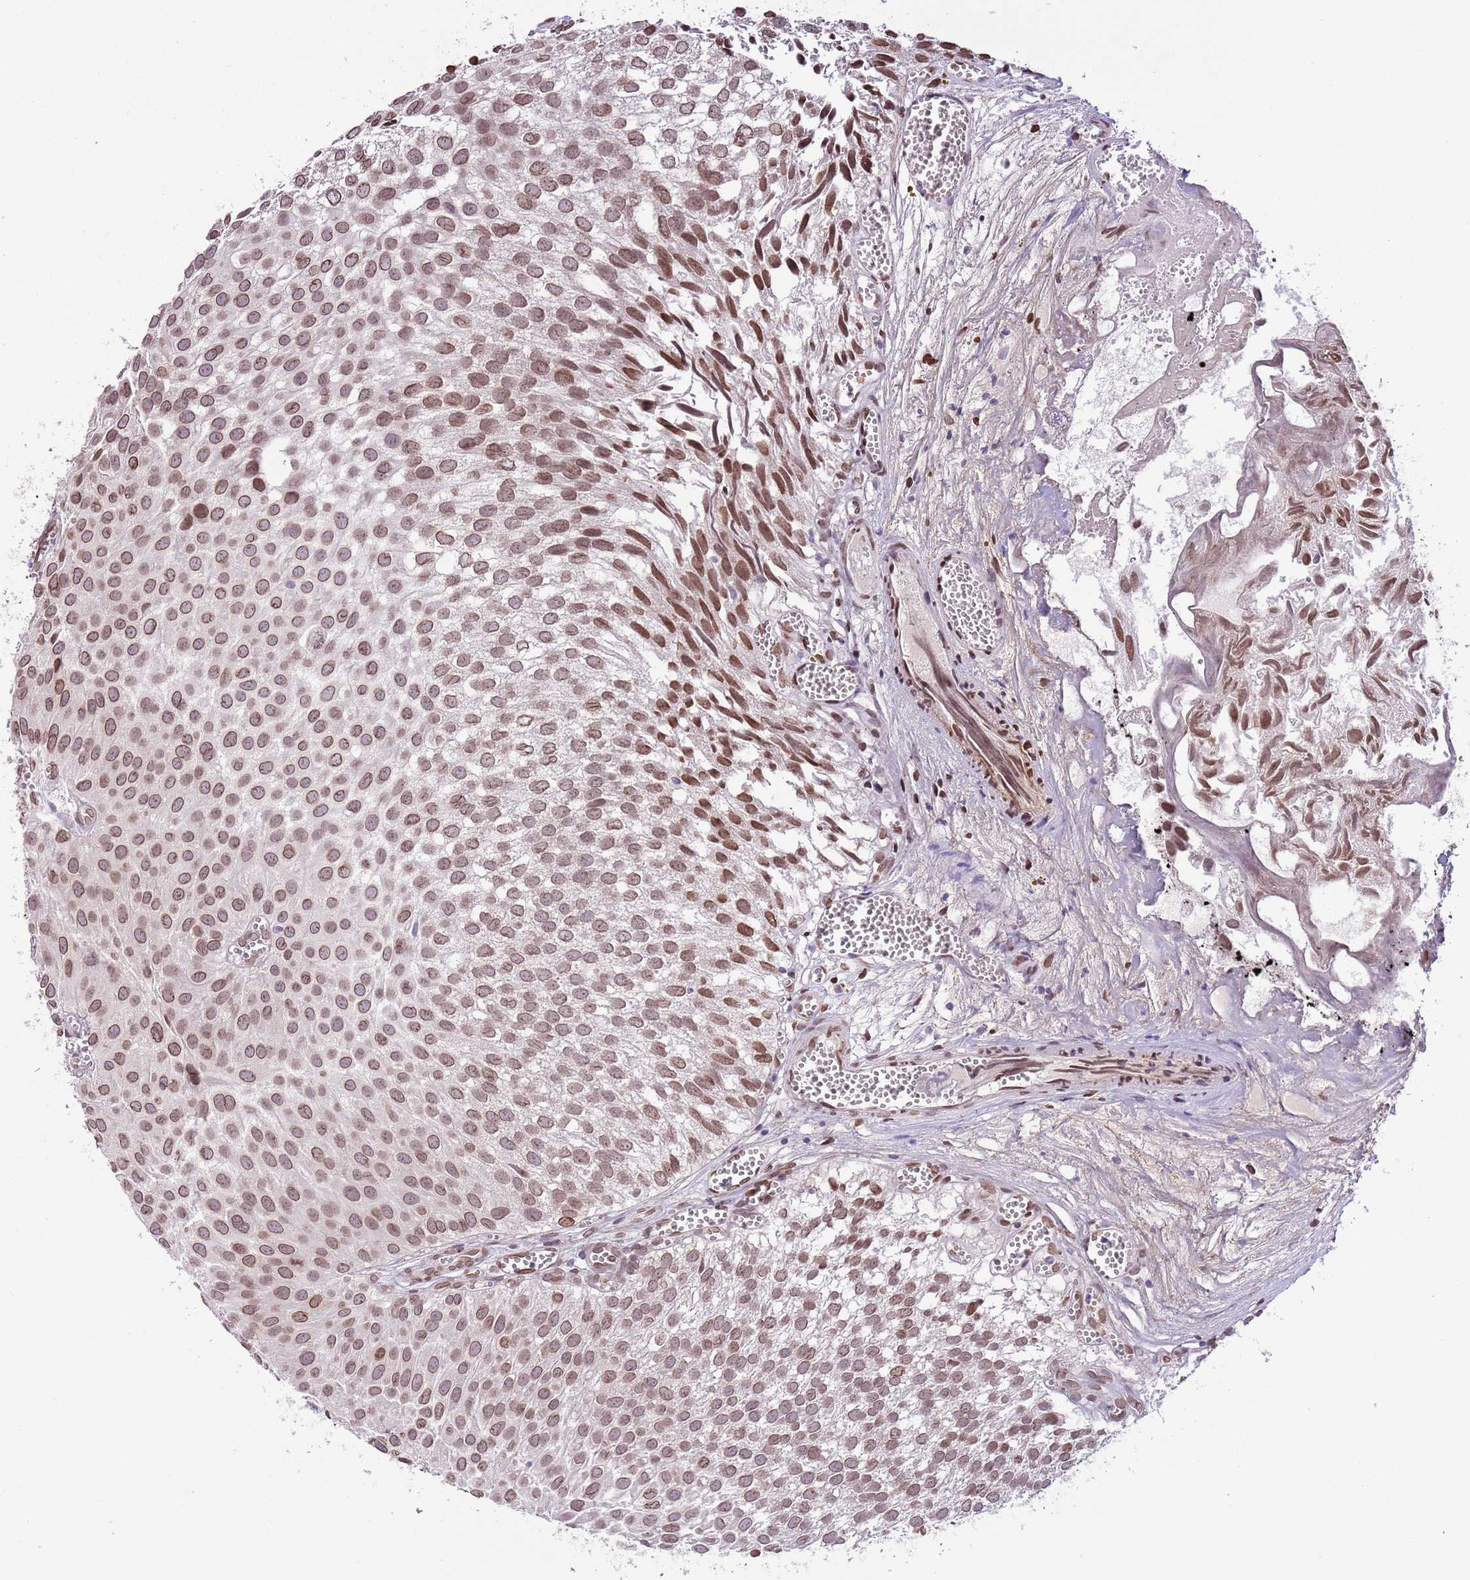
{"staining": {"intensity": "moderate", "quantity": ">75%", "location": "cytoplasmic/membranous,nuclear"}, "tissue": "urothelial cancer", "cell_type": "Tumor cells", "image_type": "cancer", "snomed": [{"axis": "morphology", "description": "Urothelial carcinoma, Low grade"}, {"axis": "topography", "description": "Urinary bladder"}], "caption": "A brown stain shows moderate cytoplasmic/membranous and nuclear positivity of a protein in human low-grade urothelial carcinoma tumor cells.", "gene": "ZGLP1", "patient": {"sex": "male", "age": 88}}